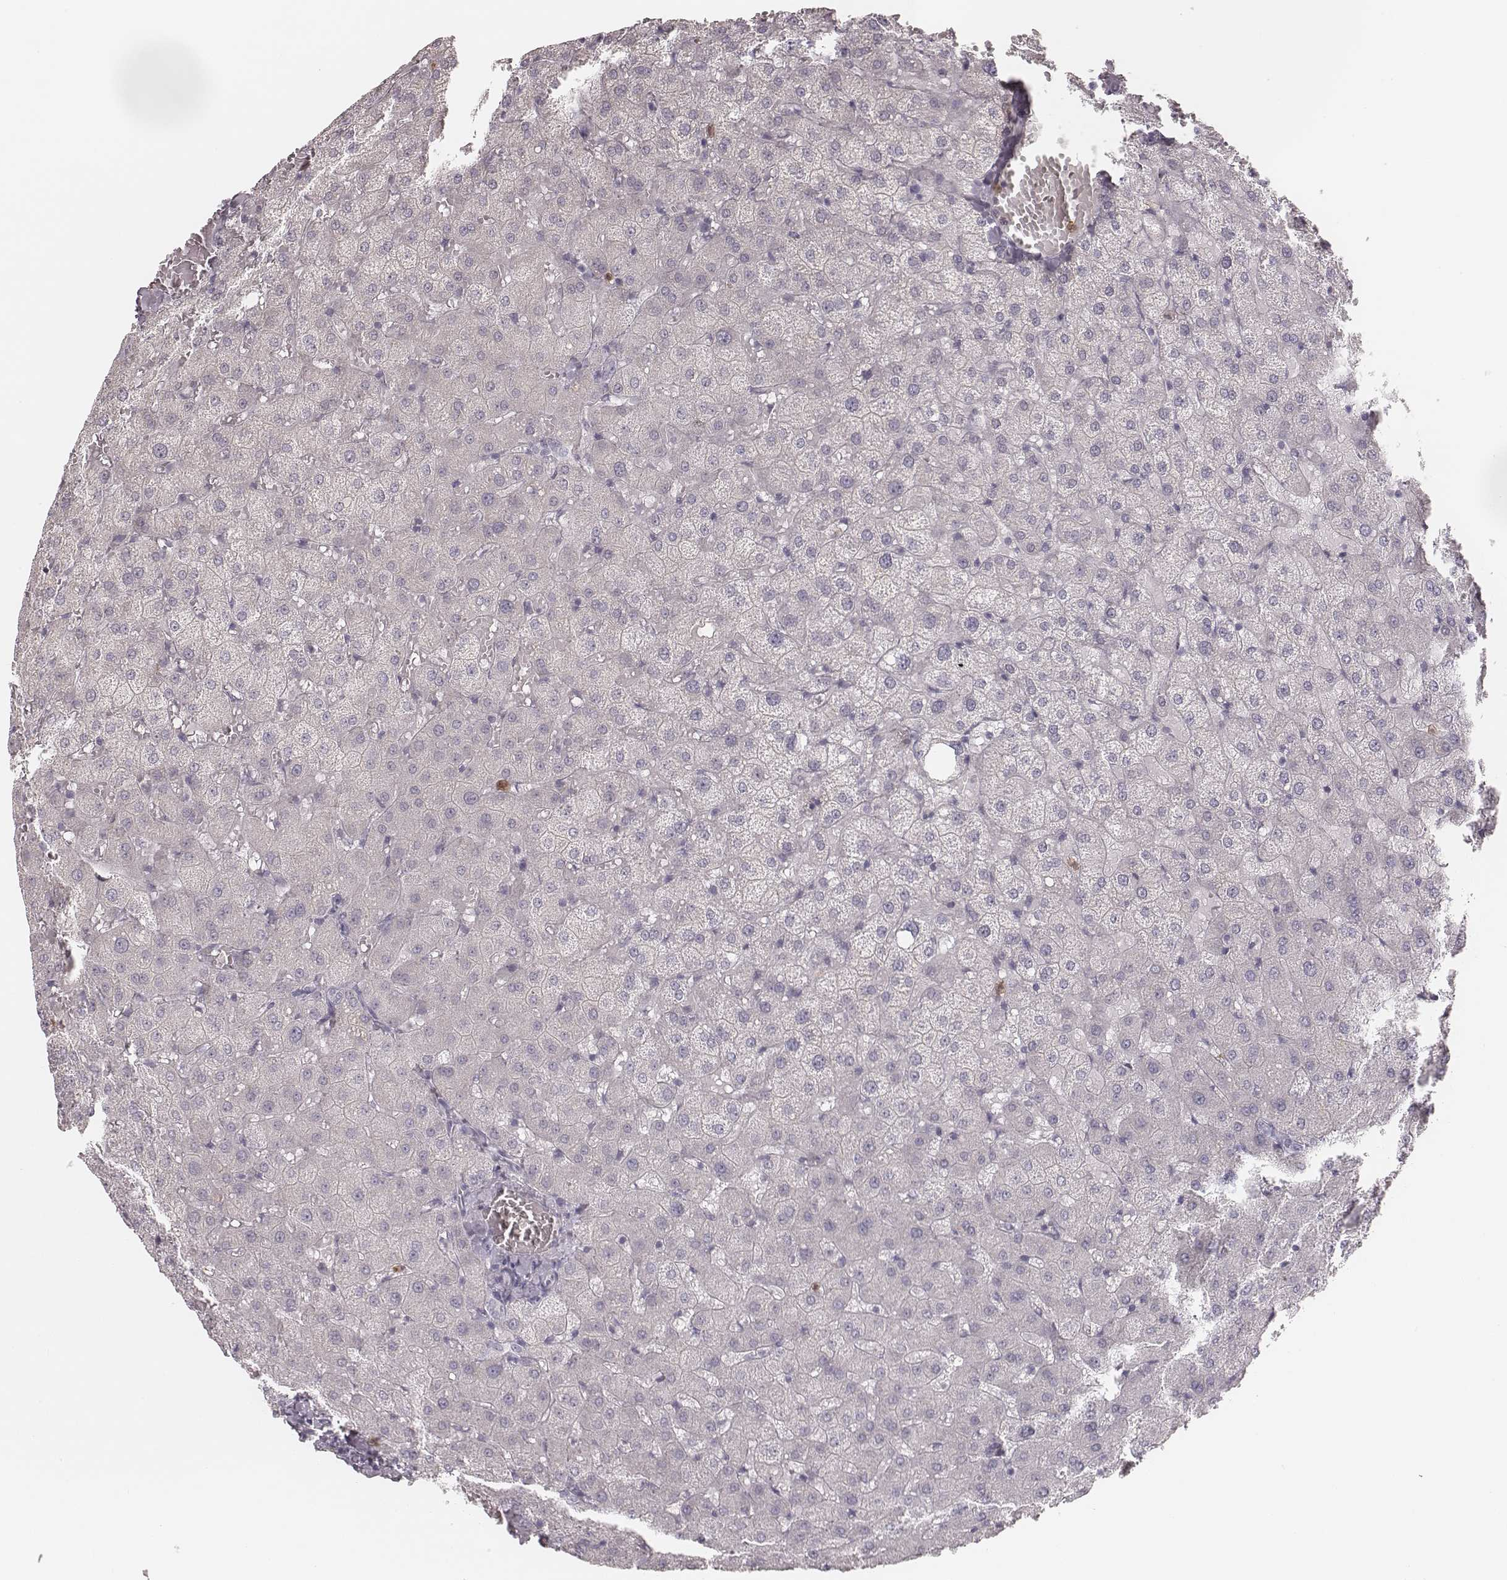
{"staining": {"intensity": "negative", "quantity": "none", "location": "none"}, "tissue": "liver", "cell_type": "Cholangiocytes", "image_type": "normal", "snomed": [{"axis": "morphology", "description": "Normal tissue, NOS"}, {"axis": "topography", "description": "Liver"}], "caption": "Immunohistochemical staining of normal human liver displays no significant expression in cholangiocytes.", "gene": "KITLG", "patient": {"sex": "female", "age": 50}}